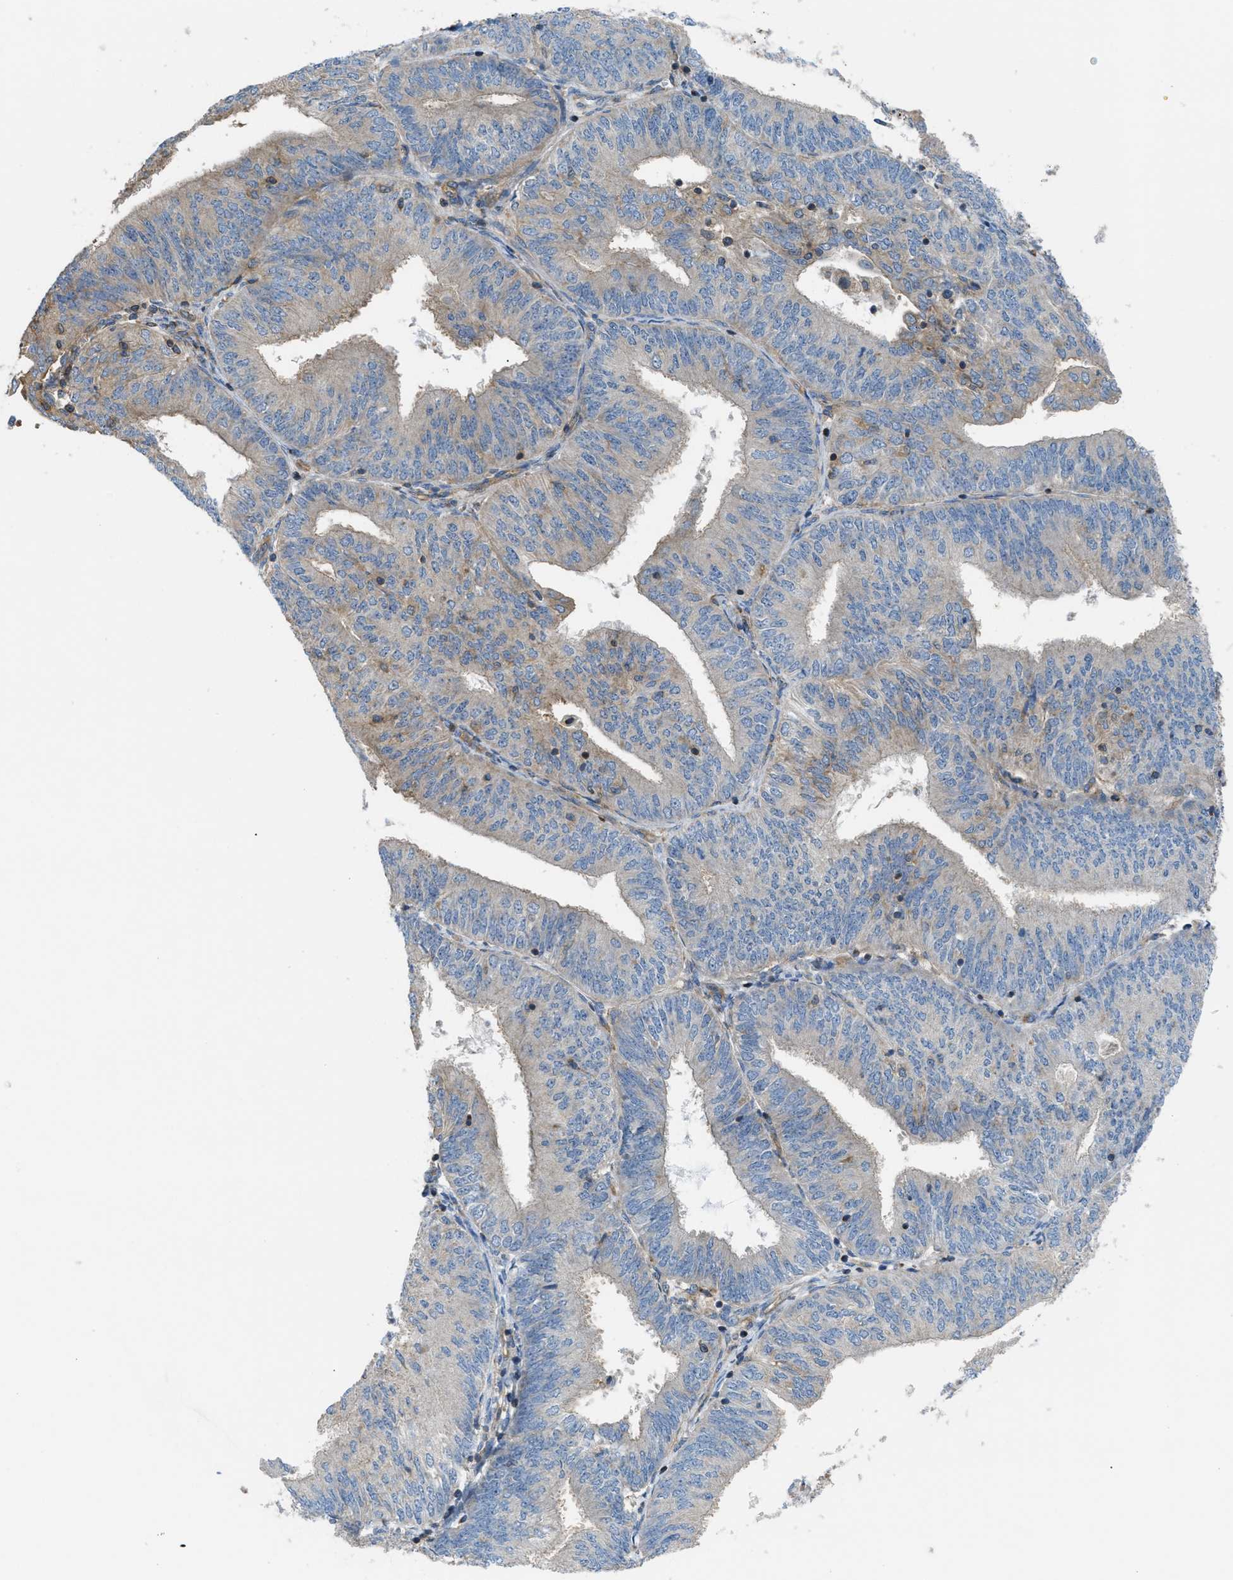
{"staining": {"intensity": "moderate", "quantity": "25%-75%", "location": "cytoplasmic/membranous"}, "tissue": "endometrial cancer", "cell_type": "Tumor cells", "image_type": "cancer", "snomed": [{"axis": "morphology", "description": "Adenocarcinoma, NOS"}, {"axis": "topography", "description": "Endometrium"}], "caption": "Protein expression analysis of human adenocarcinoma (endometrial) reveals moderate cytoplasmic/membranous positivity in approximately 25%-75% of tumor cells. The staining was performed using DAB to visualize the protein expression in brown, while the nuclei were stained in blue with hematoxylin (Magnification: 20x).", "gene": "ATP2A3", "patient": {"sex": "female", "age": 58}}